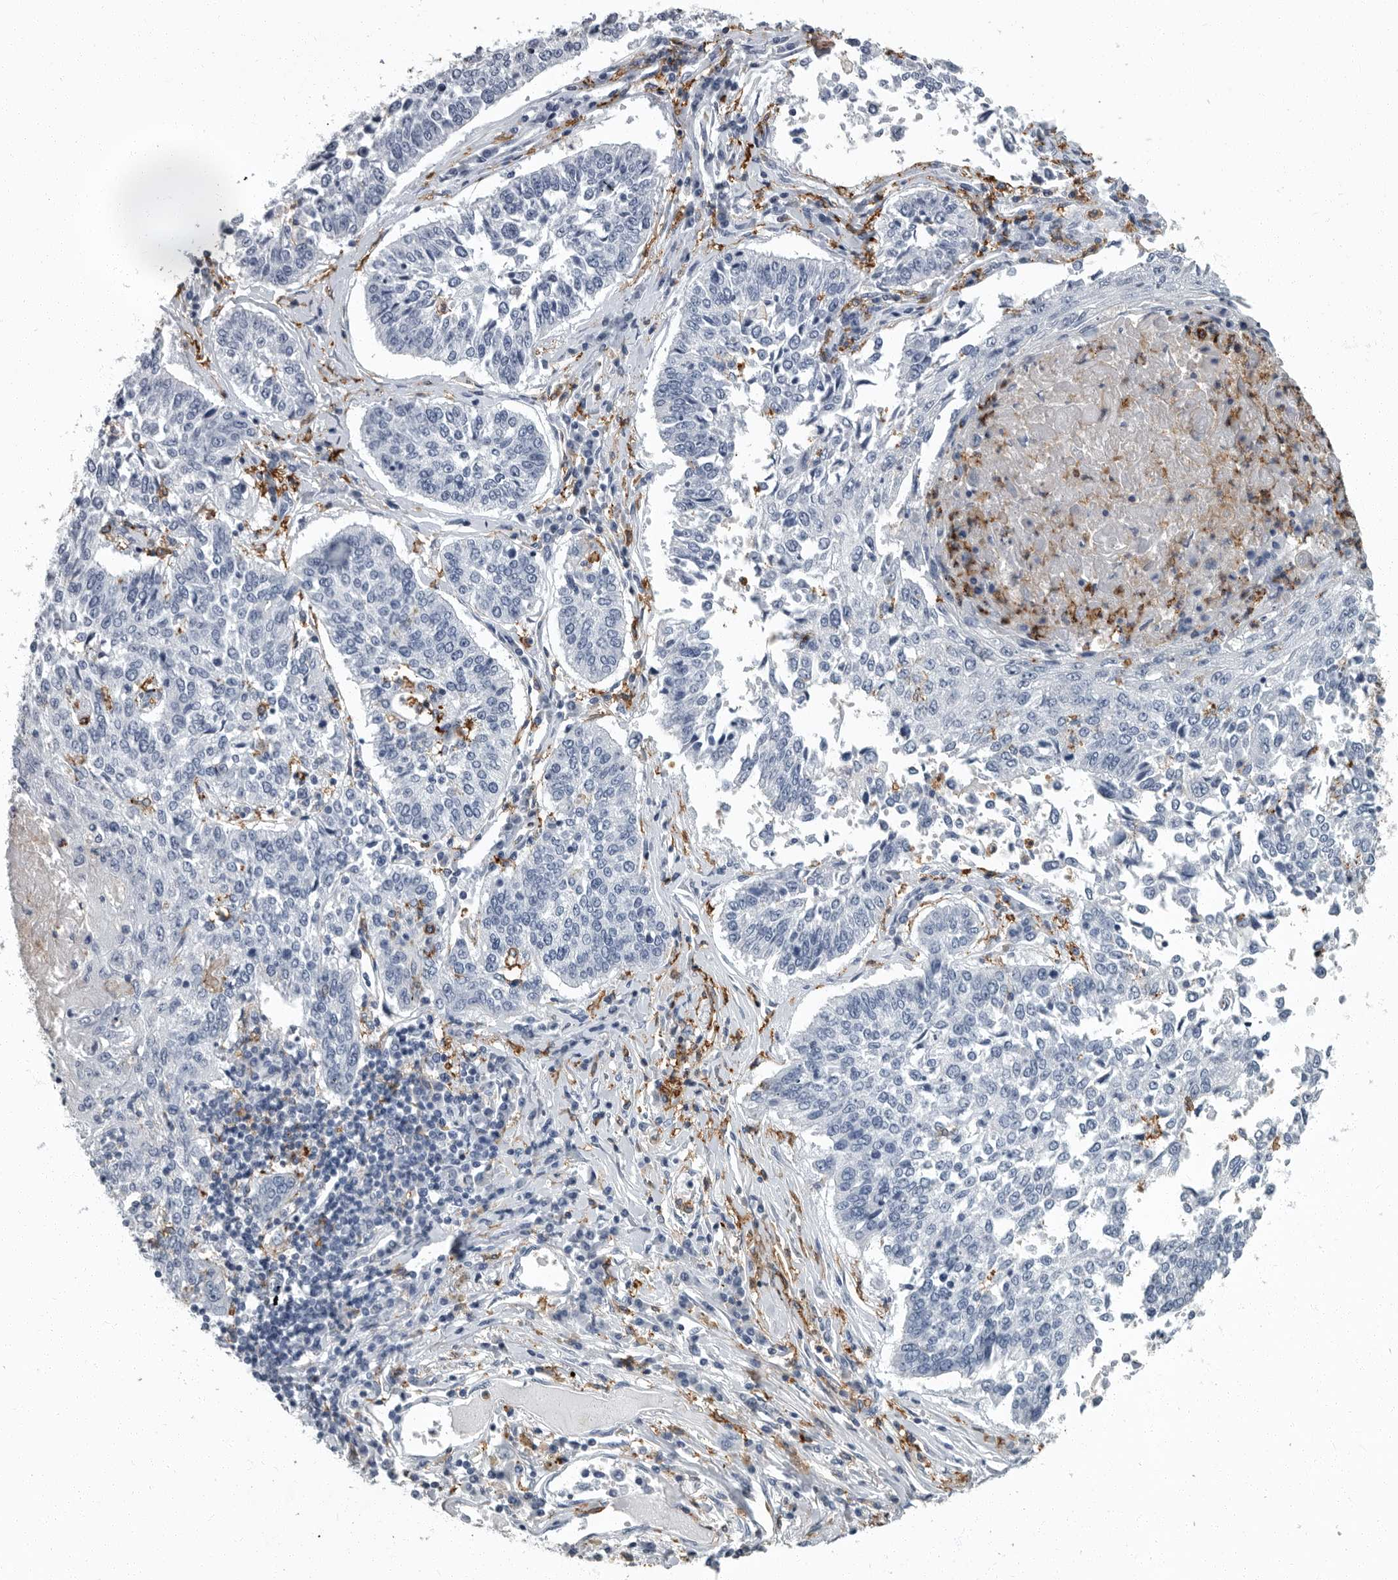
{"staining": {"intensity": "negative", "quantity": "none", "location": "none"}, "tissue": "lung cancer", "cell_type": "Tumor cells", "image_type": "cancer", "snomed": [{"axis": "morphology", "description": "Normal tissue, NOS"}, {"axis": "morphology", "description": "Squamous cell carcinoma, NOS"}, {"axis": "topography", "description": "Cartilage tissue"}, {"axis": "topography", "description": "Lung"}, {"axis": "topography", "description": "Peripheral nerve tissue"}], "caption": "Lung cancer (squamous cell carcinoma) was stained to show a protein in brown. There is no significant positivity in tumor cells.", "gene": "FCER1G", "patient": {"sex": "female", "age": 49}}